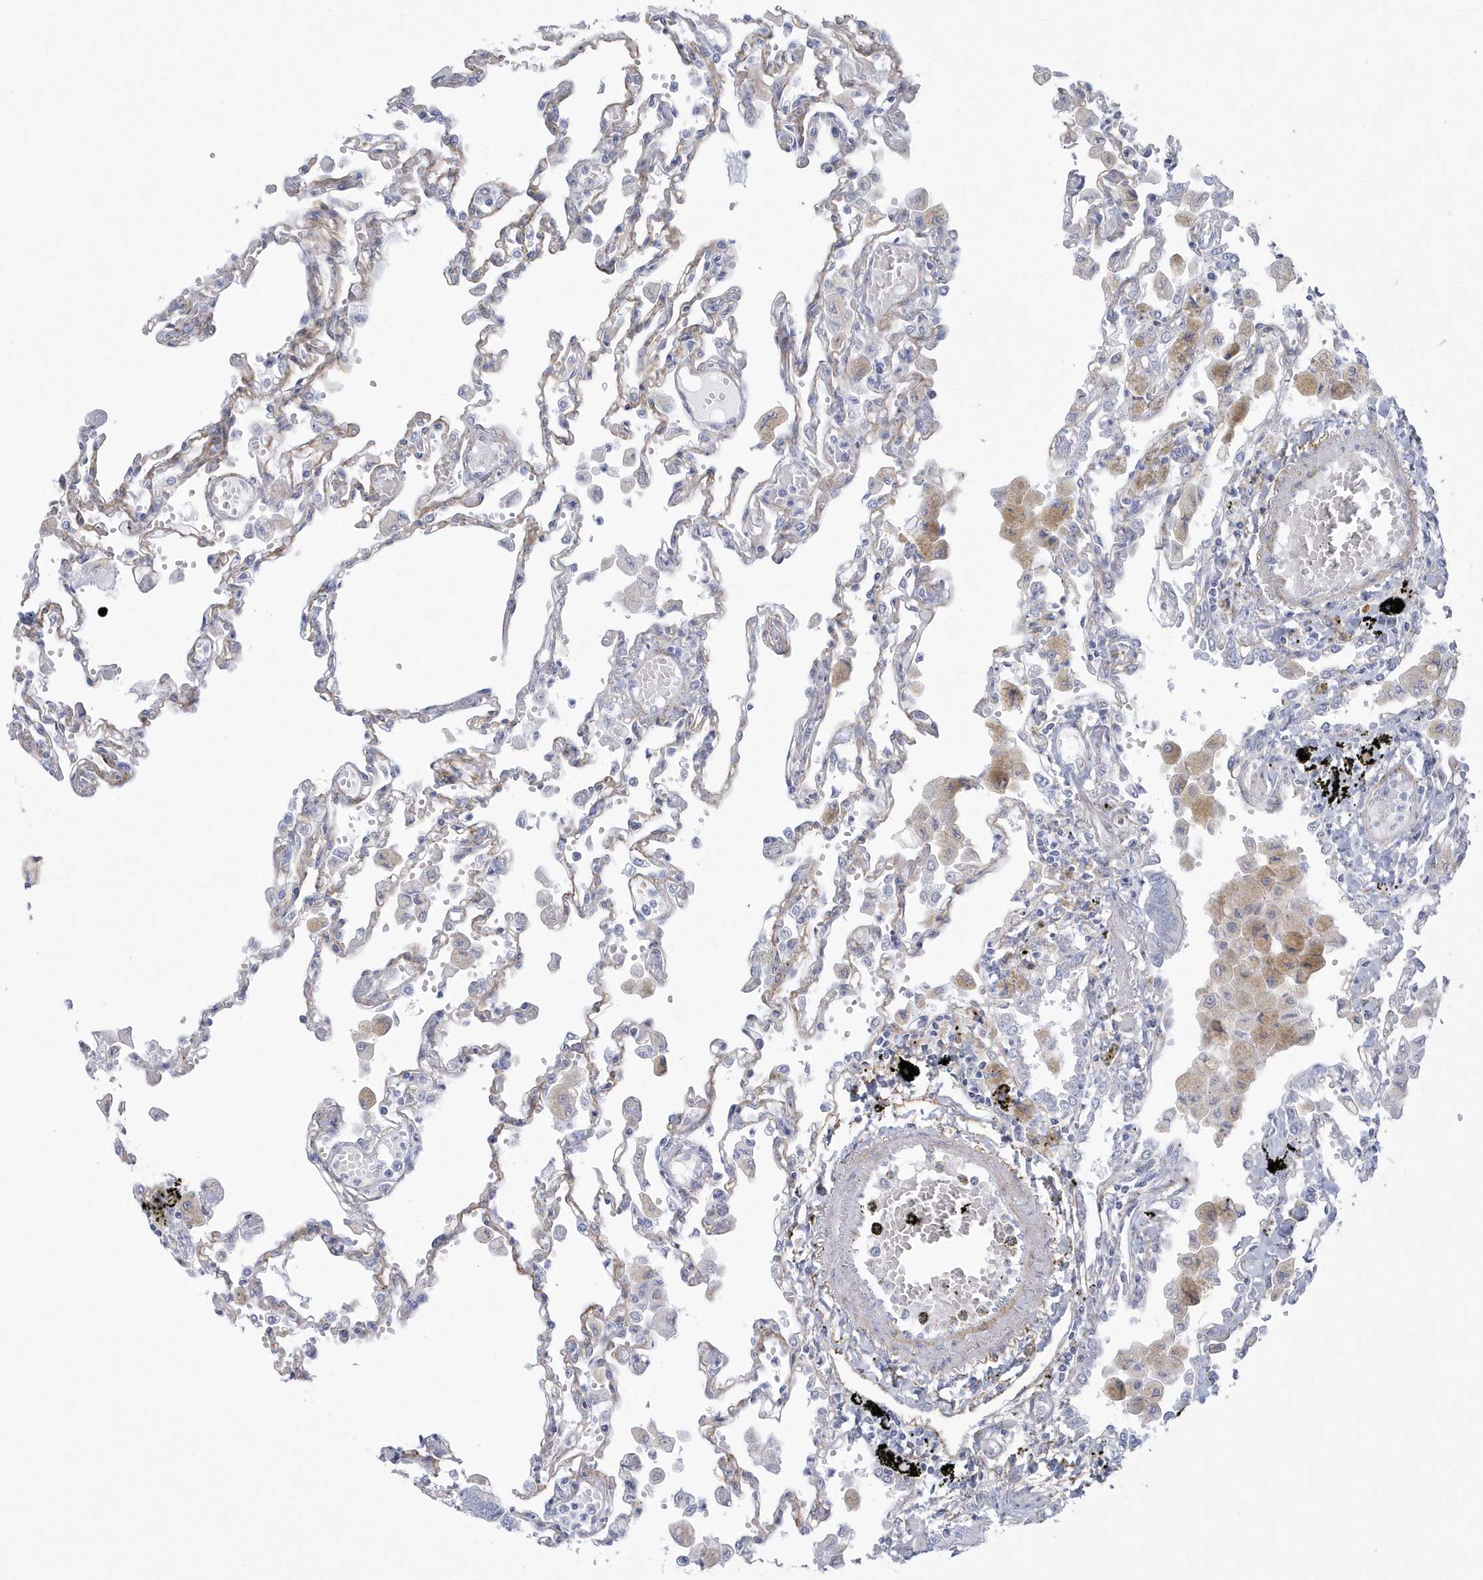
{"staining": {"intensity": "negative", "quantity": "none", "location": "none"}, "tissue": "lung", "cell_type": "Alveolar cells", "image_type": "normal", "snomed": [{"axis": "morphology", "description": "Normal tissue, NOS"}, {"axis": "topography", "description": "Bronchus"}, {"axis": "topography", "description": "Lung"}], "caption": "Immunohistochemistry of normal lung demonstrates no positivity in alveolar cells.", "gene": "WDR27", "patient": {"sex": "female", "age": 49}}